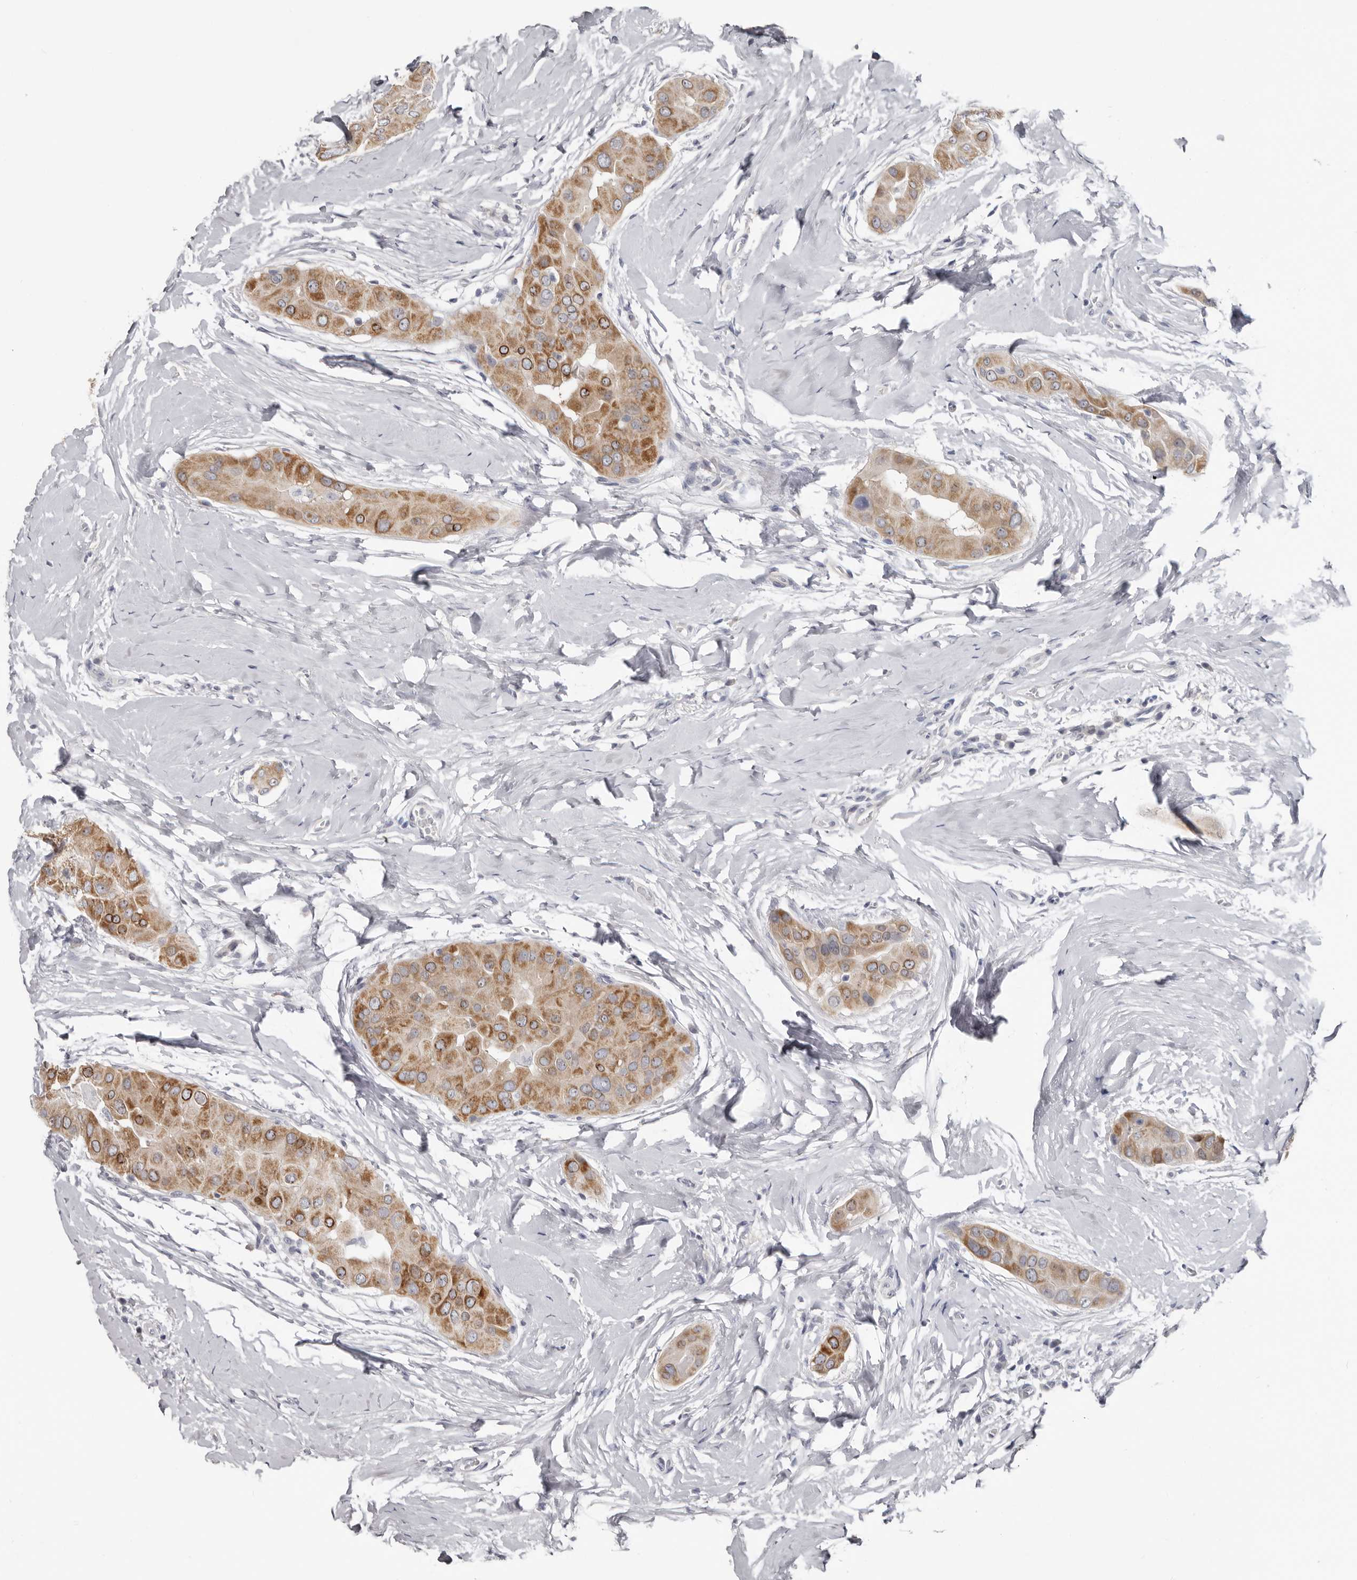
{"staining": {"intensity": "moderate", "quantity": ">75%", "location": "cytoplasmic/membranous"}, "tissue": "thyroid cancer", "cell_type": "Tumor cells", "image_type": "cancer", "snomed": [{"axis": "morphology", "description": "Papillary adenocarcinoma, NOS"}, {"axis": "topography", "description": "Thyroid gland"}], "caption": "The image reveals a brown stain indicating the presence of a protein in the cytoplasmic/membranous of tumor cells in thyroid papillary adenocarcinoma. The staining was performed using DAB (3,3'-diaminobenzidine) to visualize the protein expression in brown, while the nuclei were stained in blue with hematoxylin (Magnification: 20x).", "gene": "BAD", "patient": {"sex": "male", "age": 33}}